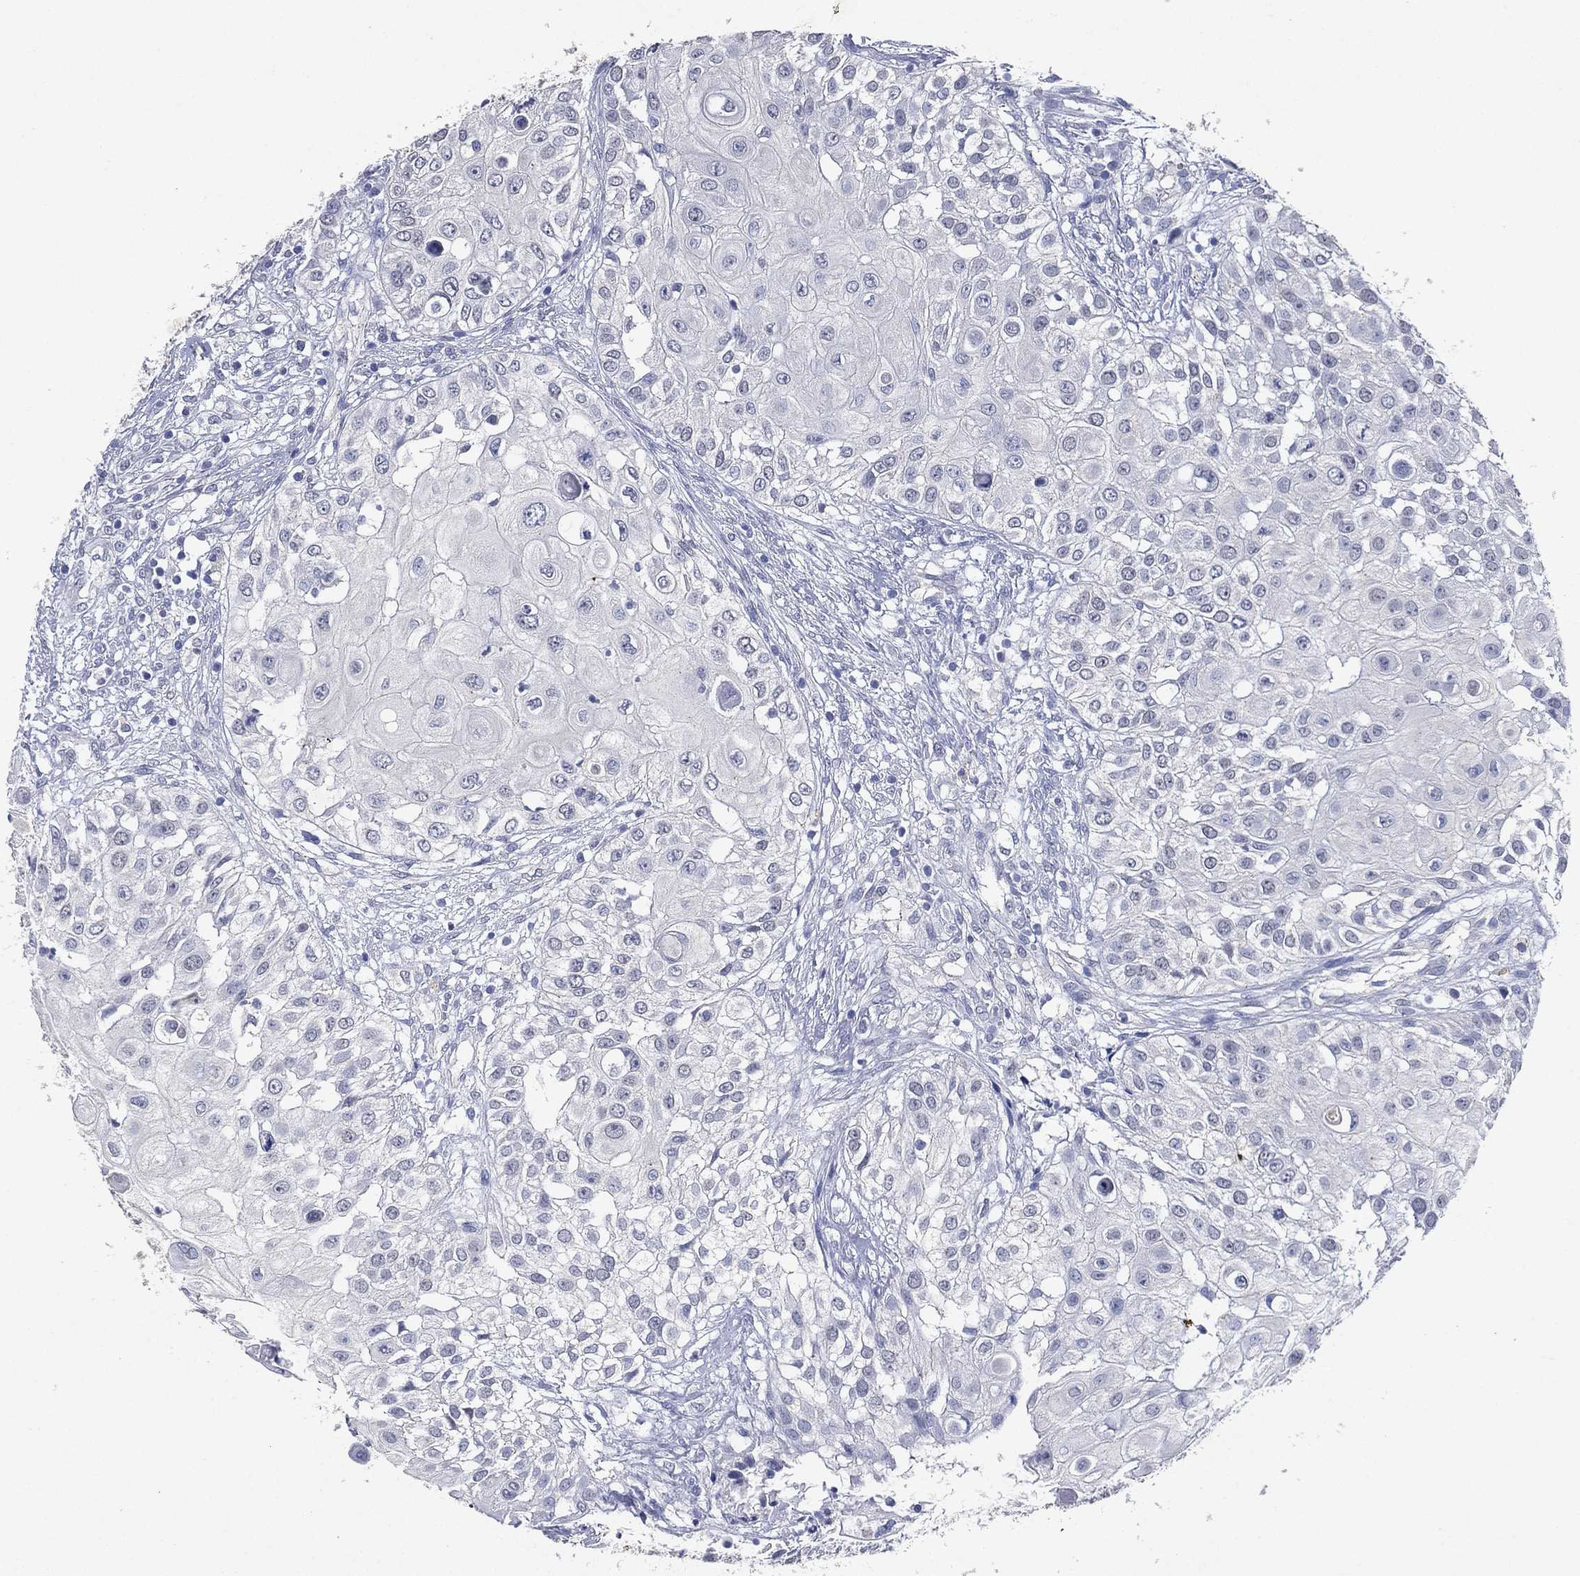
{"staining": {"intensity": "negative", "quantity": "none", "location": "none"}, "tissue": "urothelial cancer", "cell_type": "Tumor cells", "image_type": "cancer", "snomed": [{"axis": "morphology", "description": "Urothelial carcinoma, High grade"}, {"axis": "topography", "description": "Urinary bladder"}], "caption": "Immunohistochemistry of human urothelial carcinoma (high-grade) demonstrates no expression in tumor cells.", "gene": "FSCN2", "patient": {"sex": "female", "age": 79}}